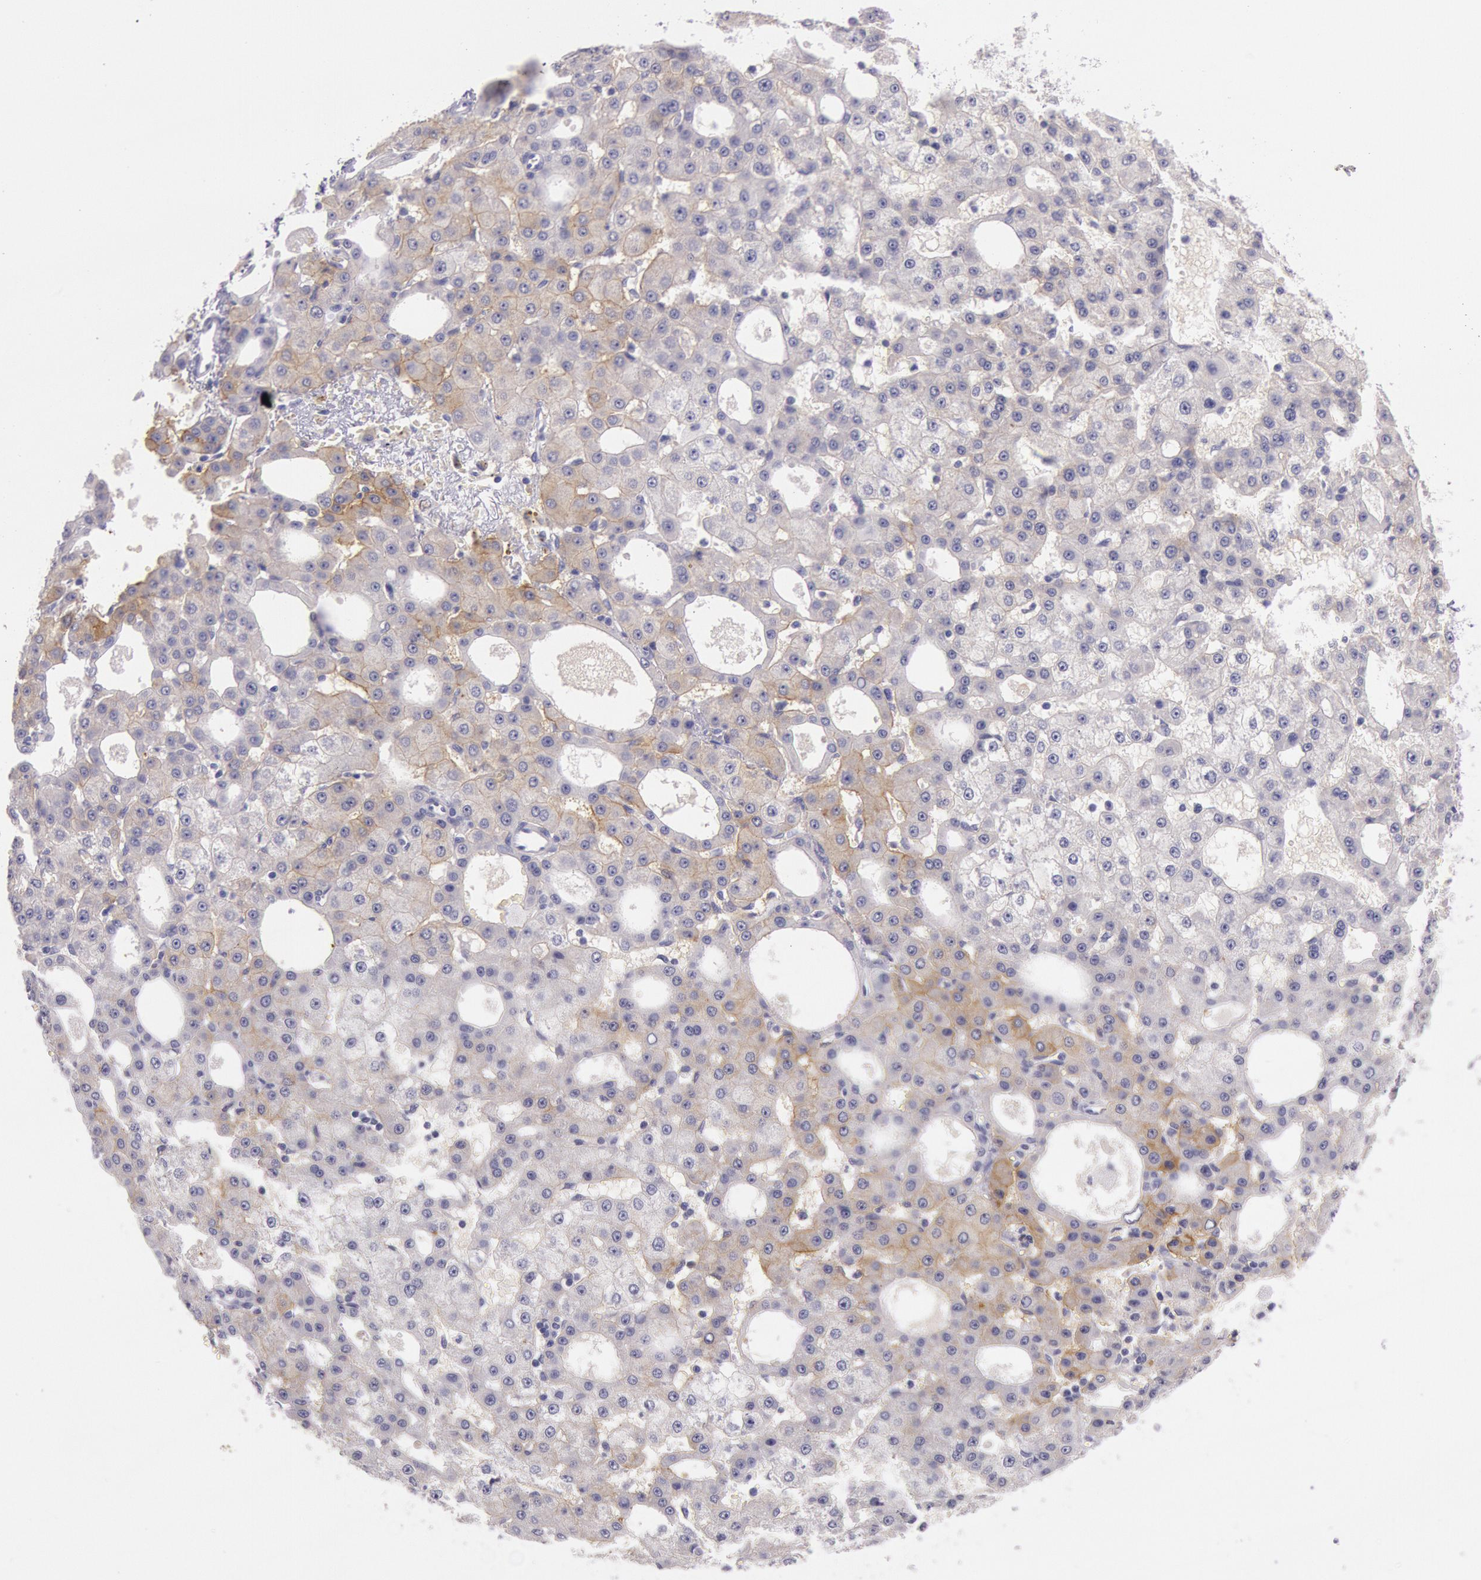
{"staining": {"intensity": "weak", "quantity": "25%-75%", "location": "cytoplasmic/membranous"}, "tissue": "liver cancer", "cell_type": "Tumor cells", "image_type": "cancer", "snomed": [{"axis": "morphology", "description": "Carcinoma, Hepatocellular, NOS"}, {"axis": "topography", "description": "Liver"}], "caption": "Protein expression analysis of human liver hepatocellular carcinoma reveals weak cytoplasmic/membranous expression in about 25%-75% of tumor cells.", "gene": "EGFR", "patient": {"sex": "male", "age": 47}}